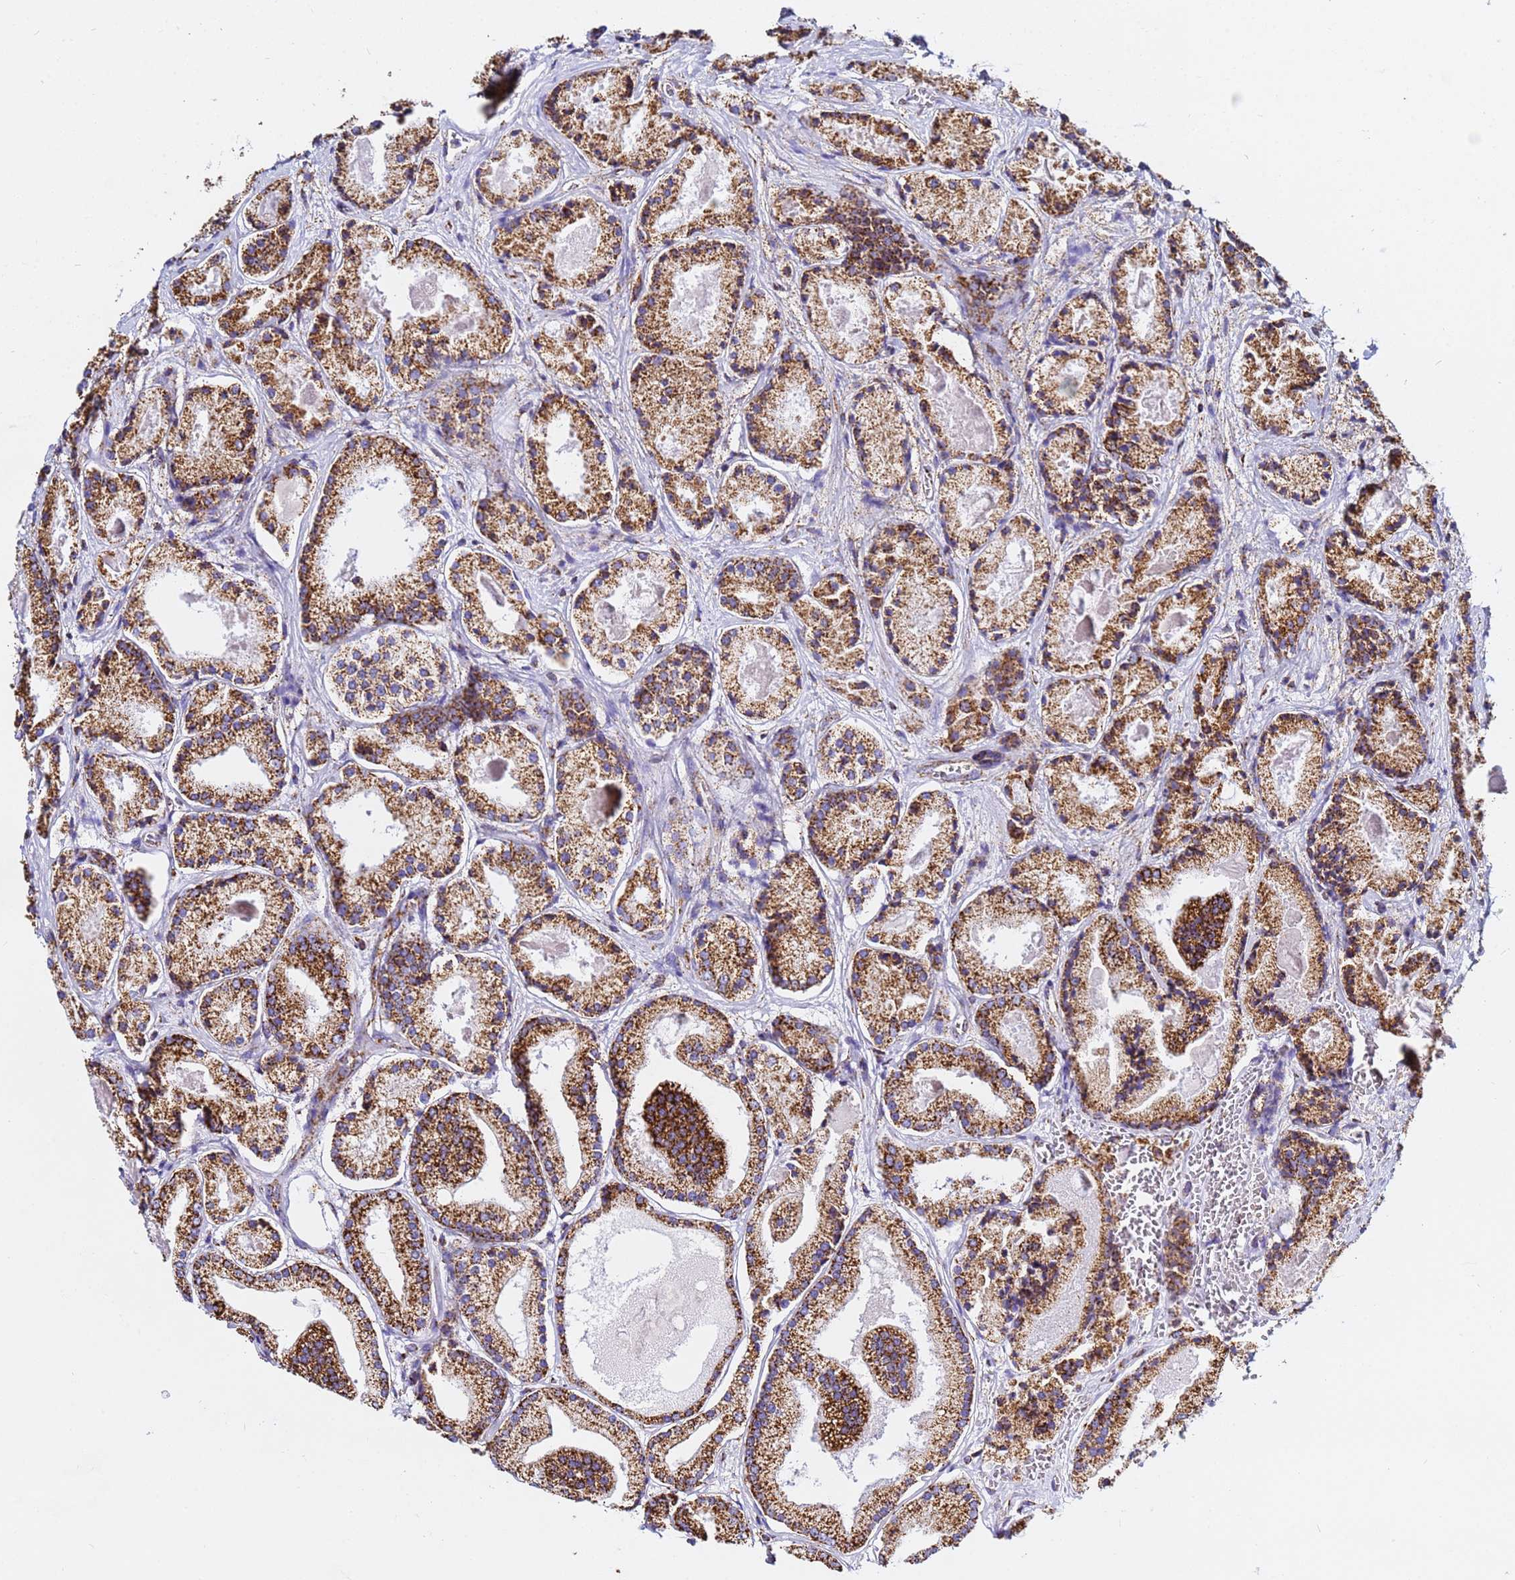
{"staining": {"intensity": "strong", "quantity": ">75%", "location": "cytoplasmic/membranous"}, "tissue": "prostate cancer", "cell_type": "Tumor cells", "image_type": "cancer", "snomed": [{"axis": "morphology", "description": "Adenocarcinoma, High grade"}, {"axis": "topography", "description": "Prostate"}], "caption": "Immunohistochemistry of prostate cancer demonstrates high levels of strong cytoplasmic/membranous staining in about >75% of tumor cells.", "gene": "PHB2", "patient": {"sex": "male", "age": 67}}